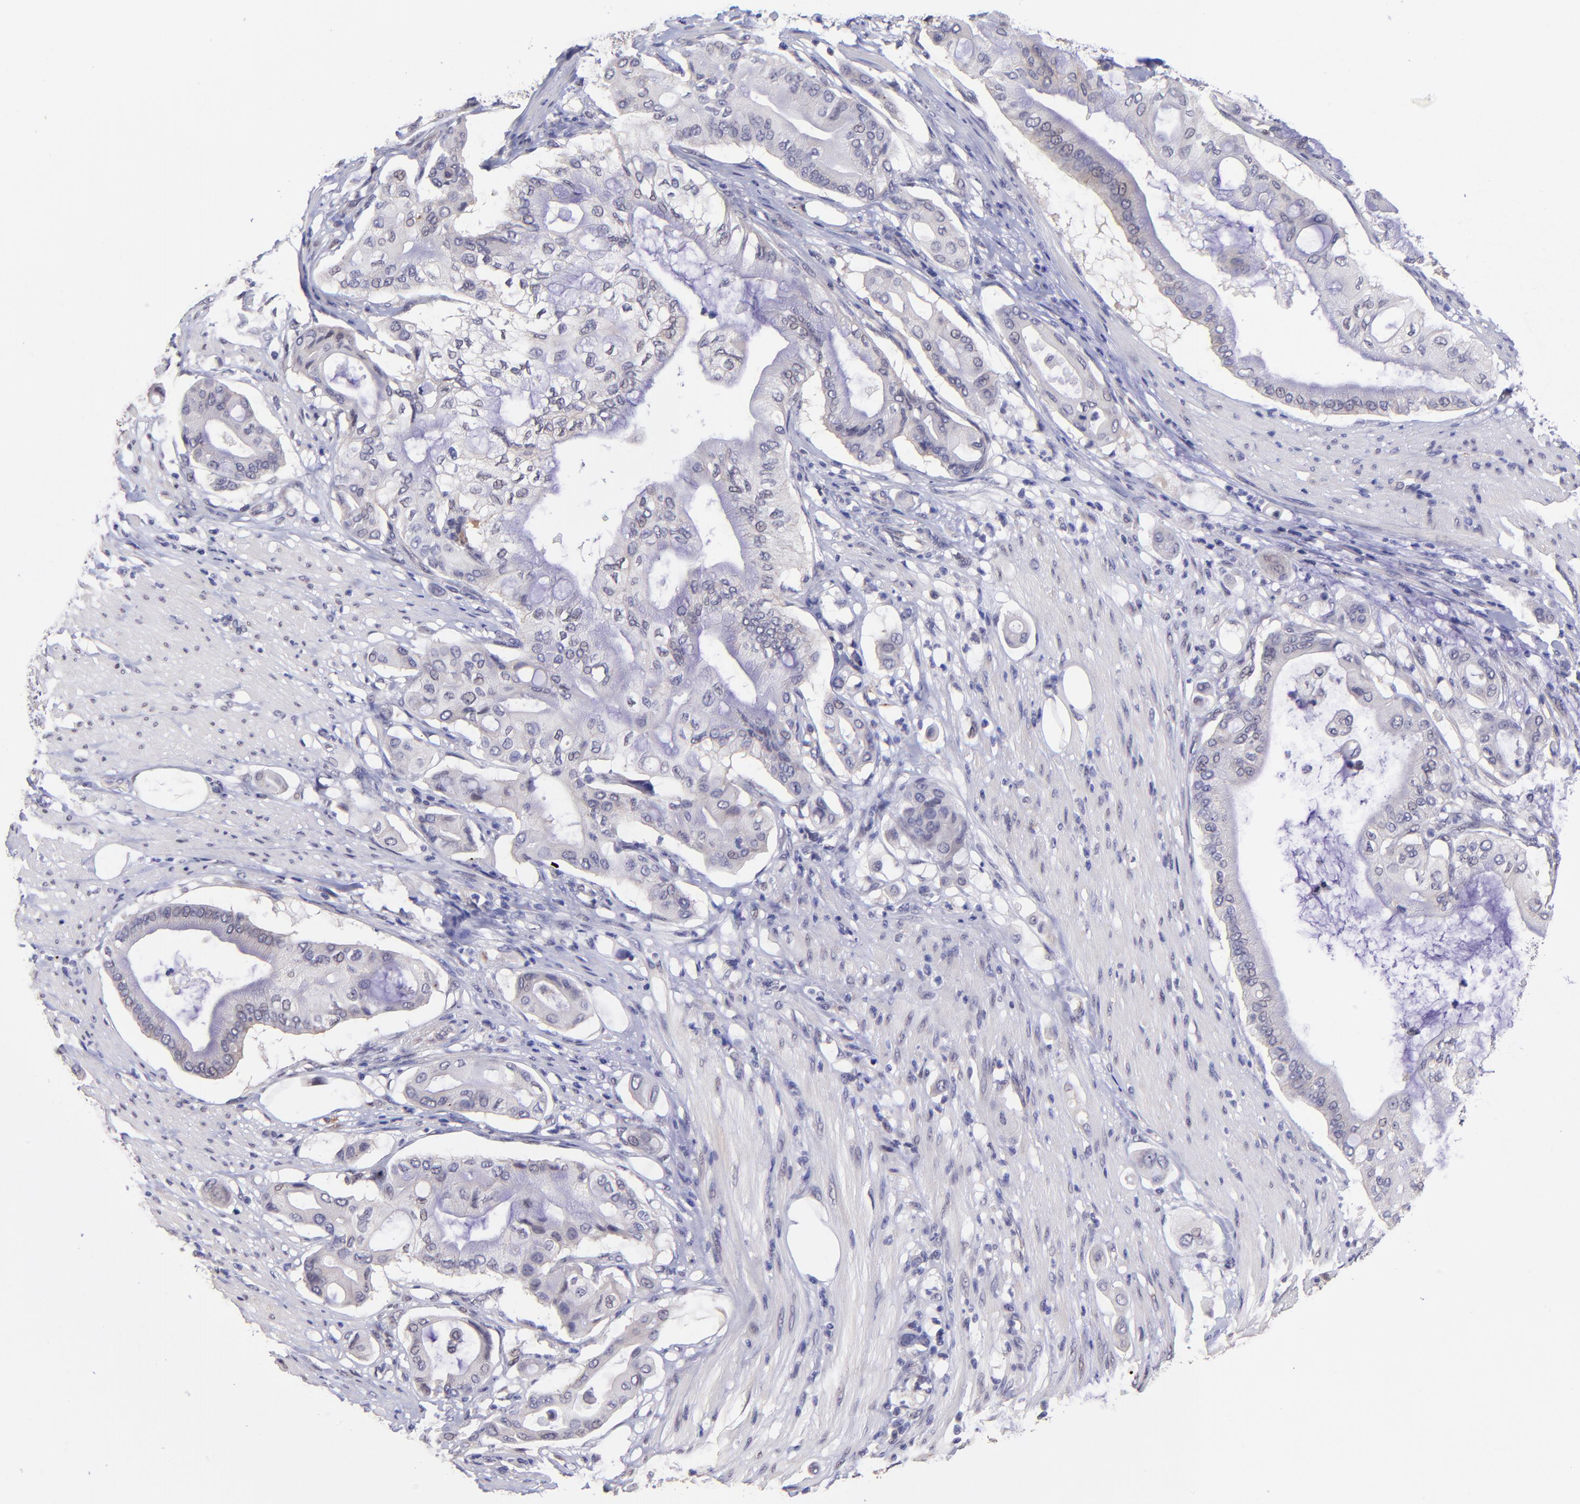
{"staining": {"intensity": "negative", "quantity": "none", "location": "none"}, "tissue": "pancreatic cancer", "cell_type": "Tumor cells", "image_type": "cancer", "snomed": [{"axis": "morphology", "description": "Adenocarcinoma, NOS"}, {"axis": "morphology", "description": "Adenocarcinoma, metastatic, NOS"}, {"axis": "topography", "description": "Lymph node"}, {"axis": "topography", "description": "Pancreas"}, {"axis": "topography", "description": "Duodenum"}], "caption": "Immunohistochemical staining of human metastatic adenocarcinoma (pancreatic) exhibits no significant positivity in tumor cells.", "gene": "NSF", "patient": {"sex": "female", "age": 64}}